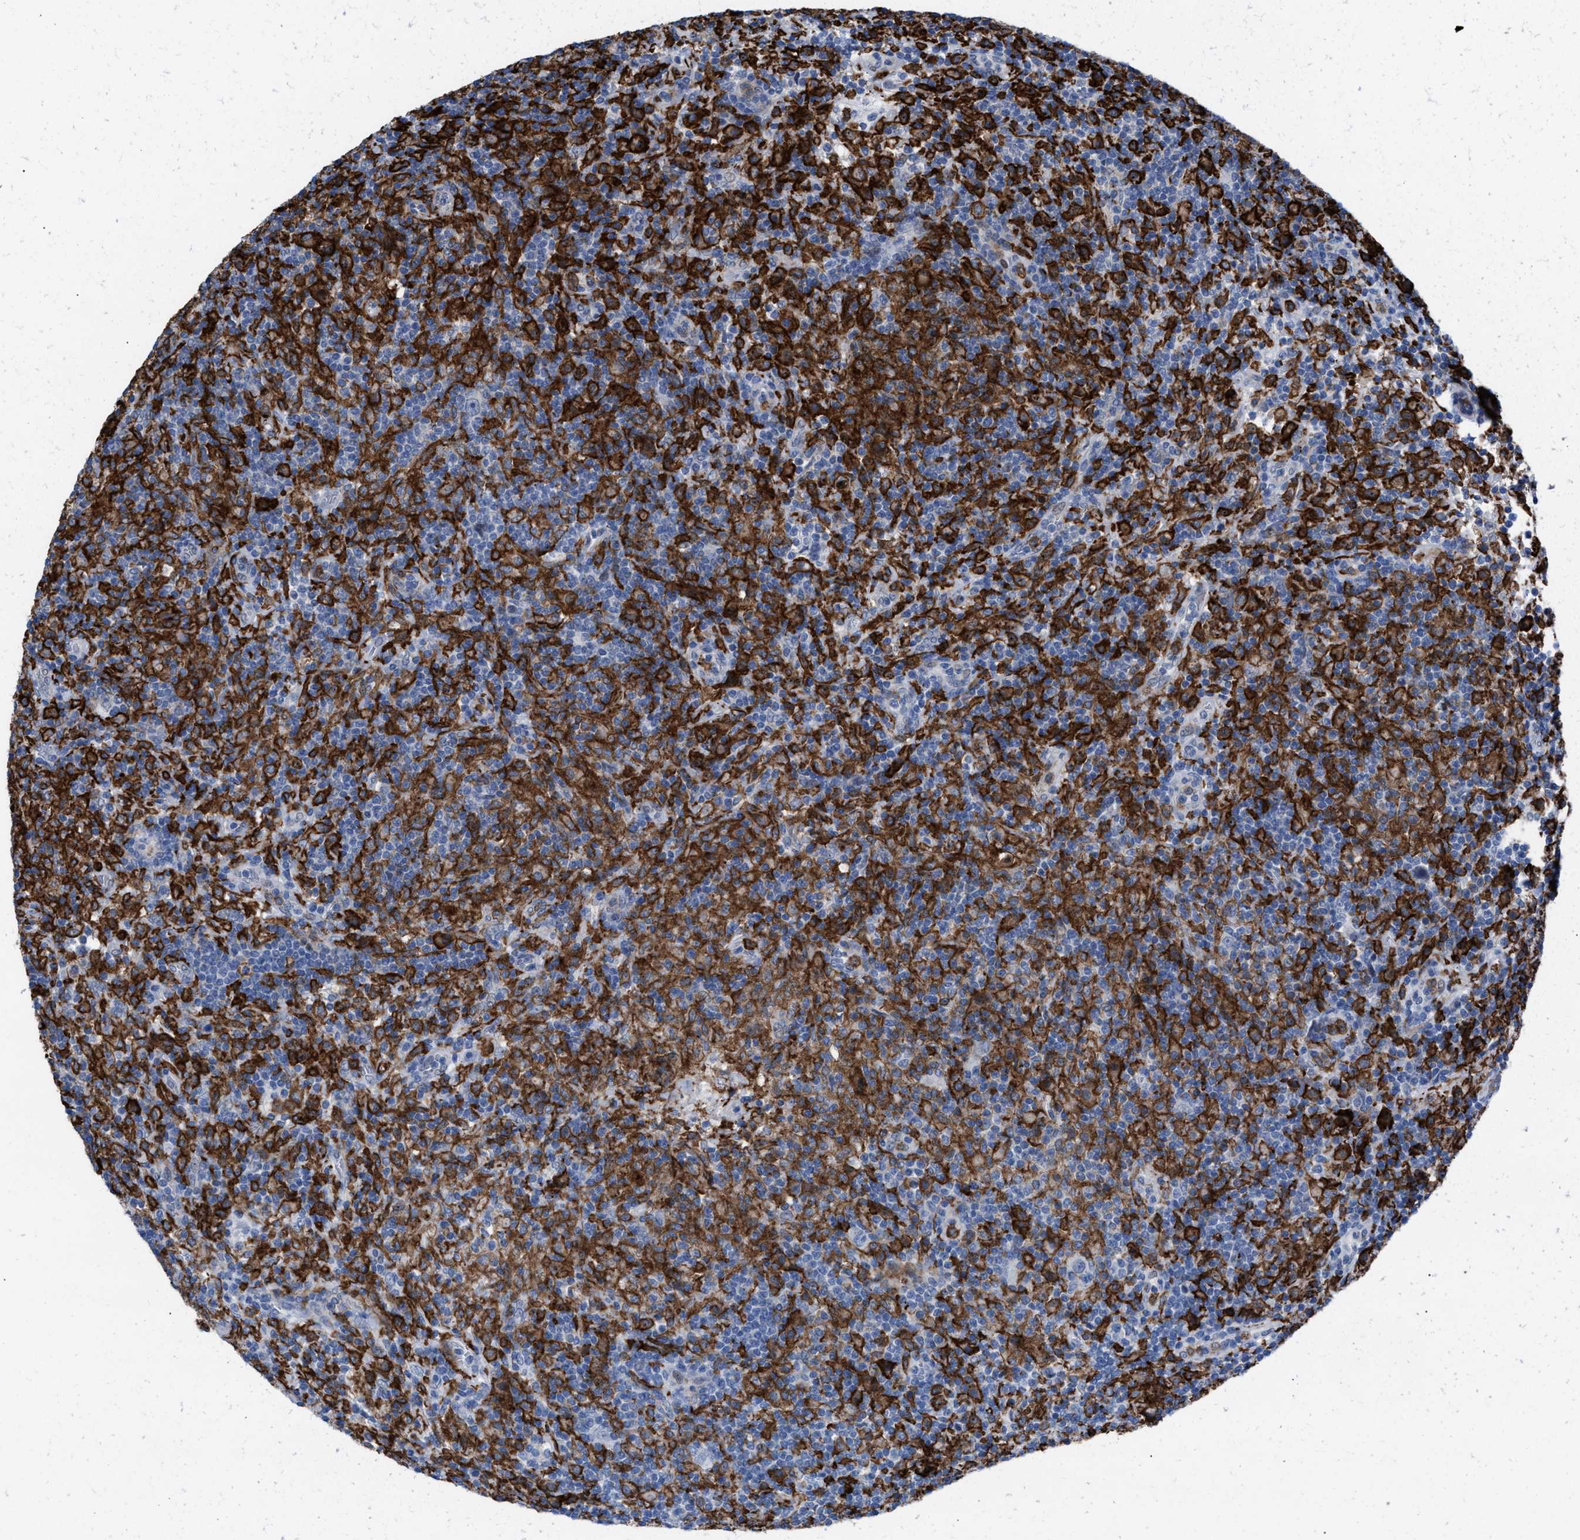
{"staining": {"intensity": "negative", "quantity": "none", "location": "none"}, "tissue": "lymphoma", "cell_type": "Tumor cells", "image_type": "cancer", "snomed": [{"axis": "morphology", "description": "Hodgkin's disease, NOS"}, {"axis": "topography", "description": "Lymph node"}], "caption": "The image displays no significant expression in tumor cells of lymphoma.", "gene": "SLC47A1", "patient": {"sex": "male", "age": 70}}